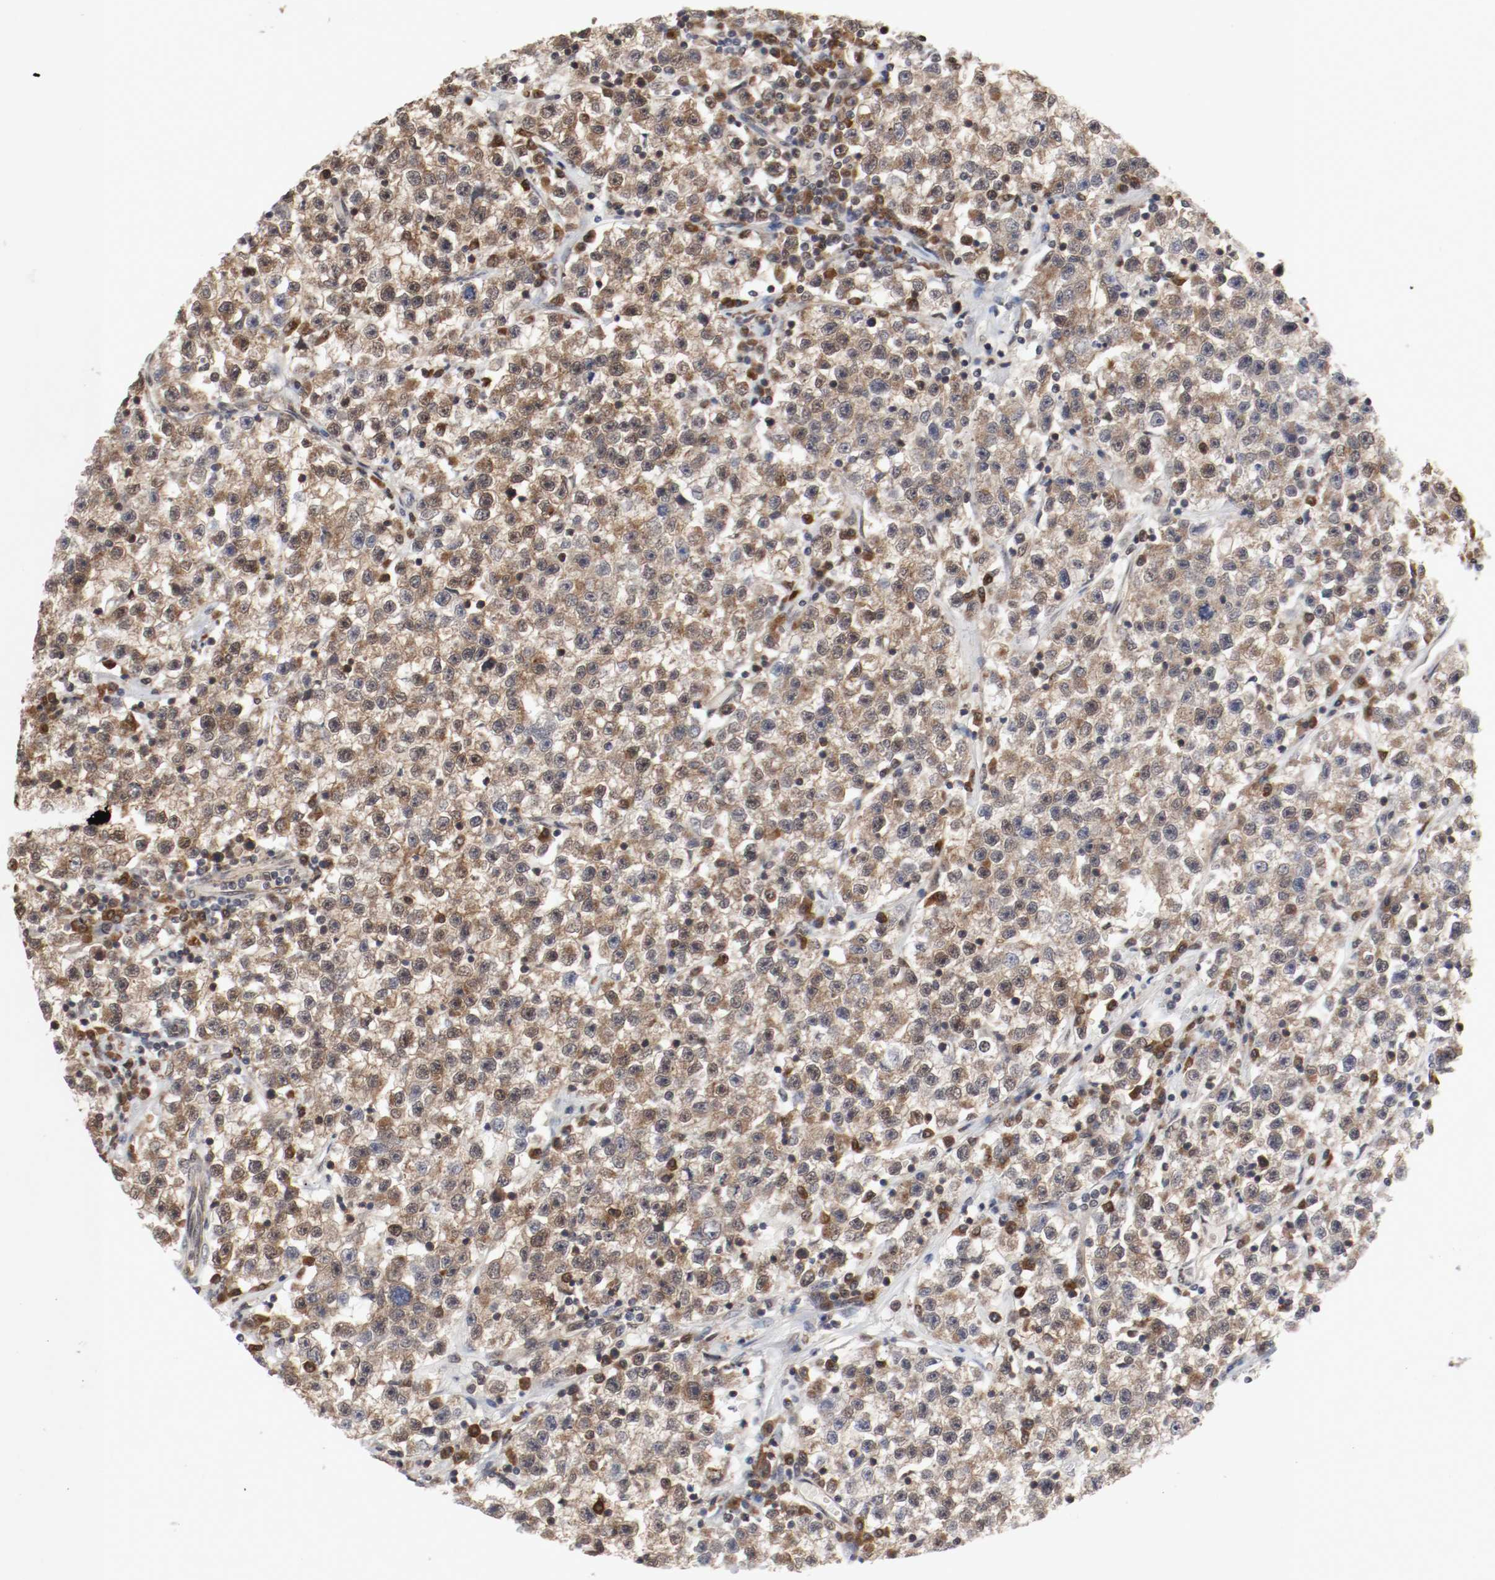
{"staining": {"intensity": "moderate", "quantity": ">75%", "location": "cytoplasmic/membranous"}, "tissue": "testis cancer", "cell_type": "Tumor cells", "image_type": "cancer", "snomed": [{"axis": "morphology", "description": "Seminoma, NOS"}, {"axis": "topography", "description": "Testis"}], "caption": "Moderate cytoplasmic/membranous protein positivity is appreciated in approximately >75% of tumor cells in testis cancer.", "gene": "AFG3L2", "patient": {"sex": "male", "age": 22}}